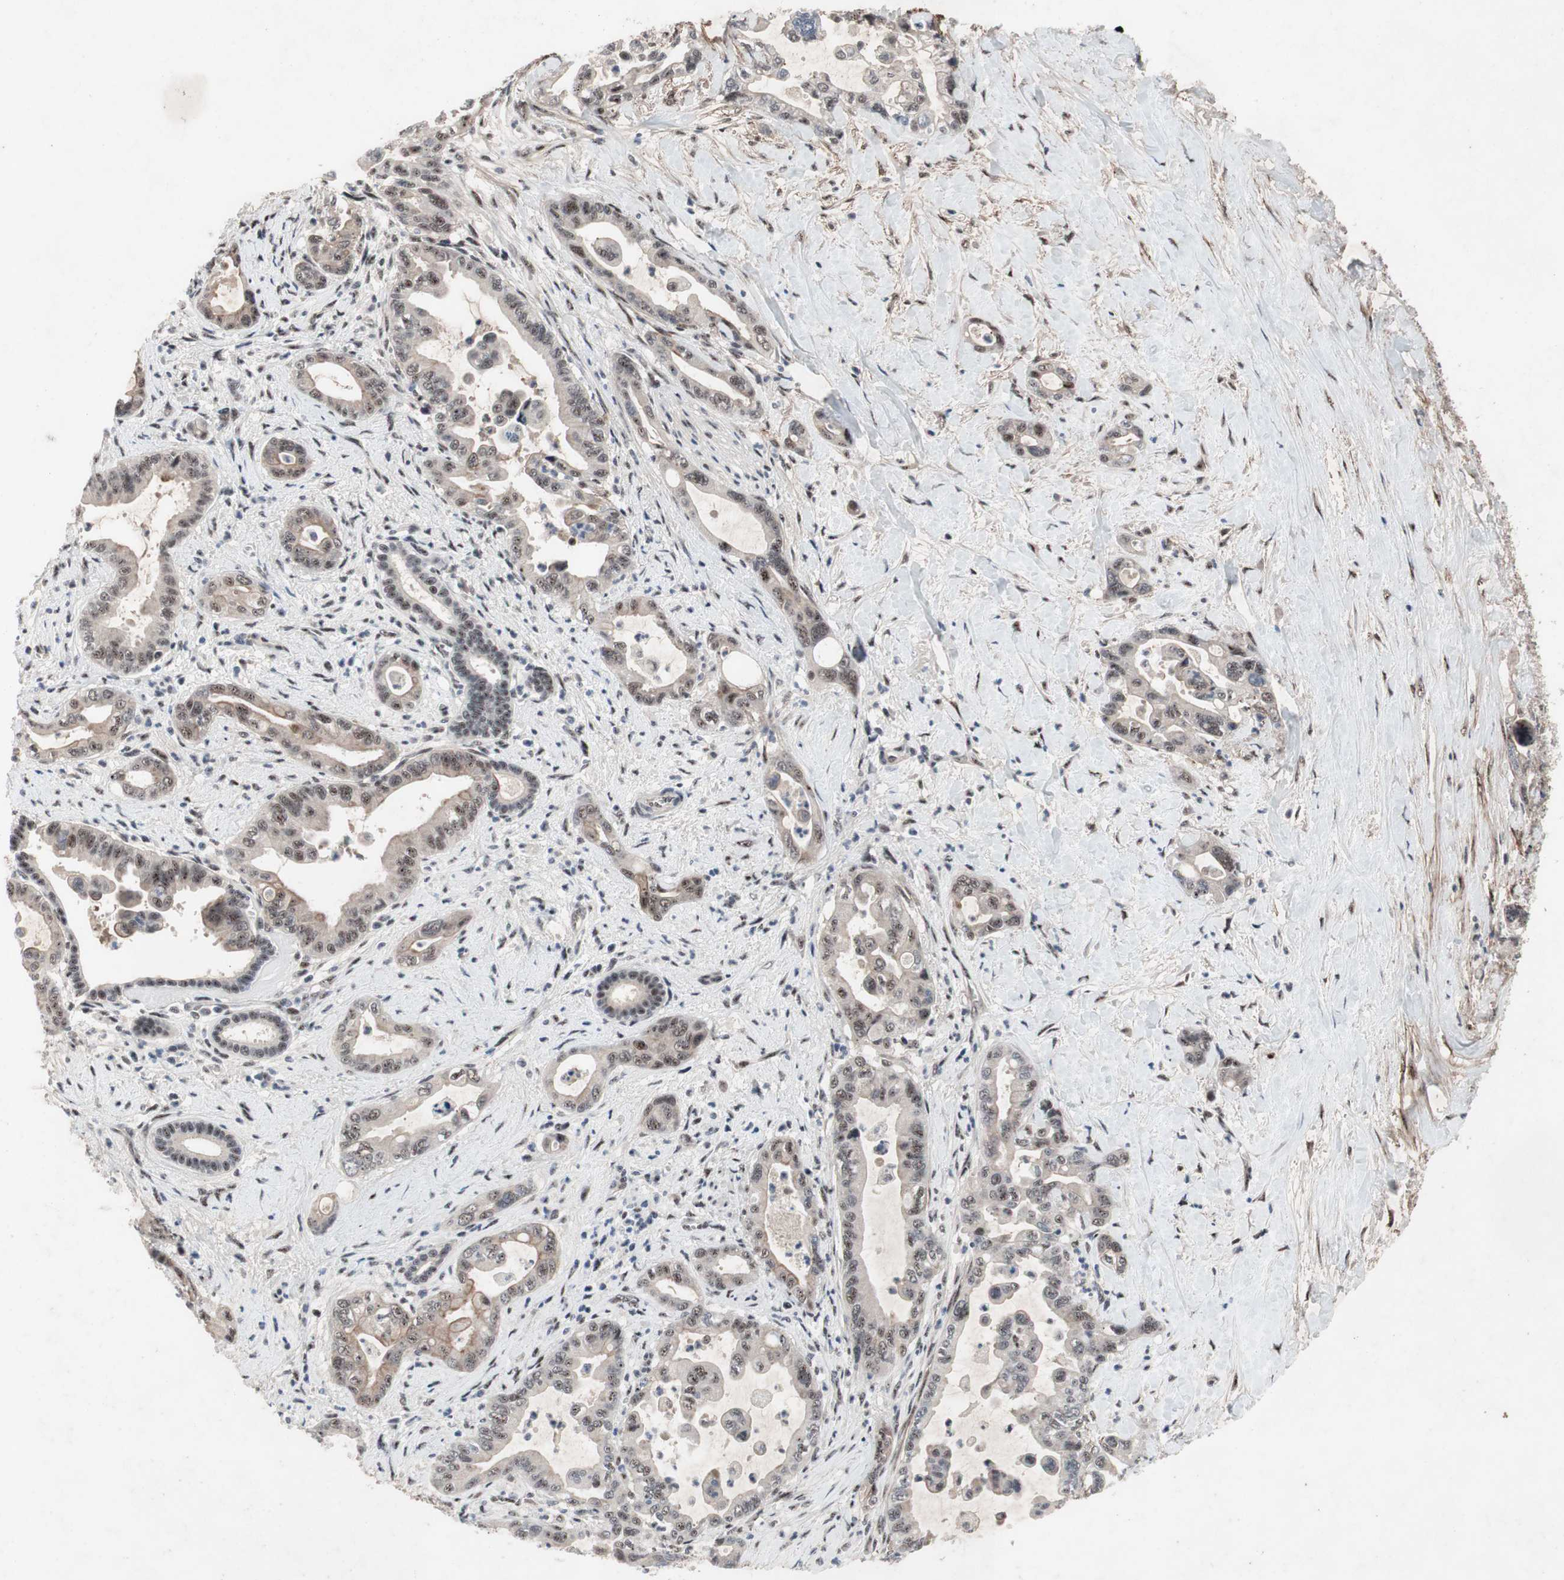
{"staining": {"intensity": "weak", "quantity": "25%-75%", "location": "nuclear"}, "tissue": "pancreatic cancer", "cell_type": "Tumor cells", "image_type": "cancer", "snomed": [{"axis": "morphology", "description": "Adenocarcinoma, NOS"}, {"axis": "topography", "description": "Pancreas"}], "caption": "This is a histology image of IHC staining of adenocarcinoma (pancreatic), which shows weak positivity in the nuclear of tumor cells.", "gene": "SOX7", "patient": {"sex": "male", "age": 70}}